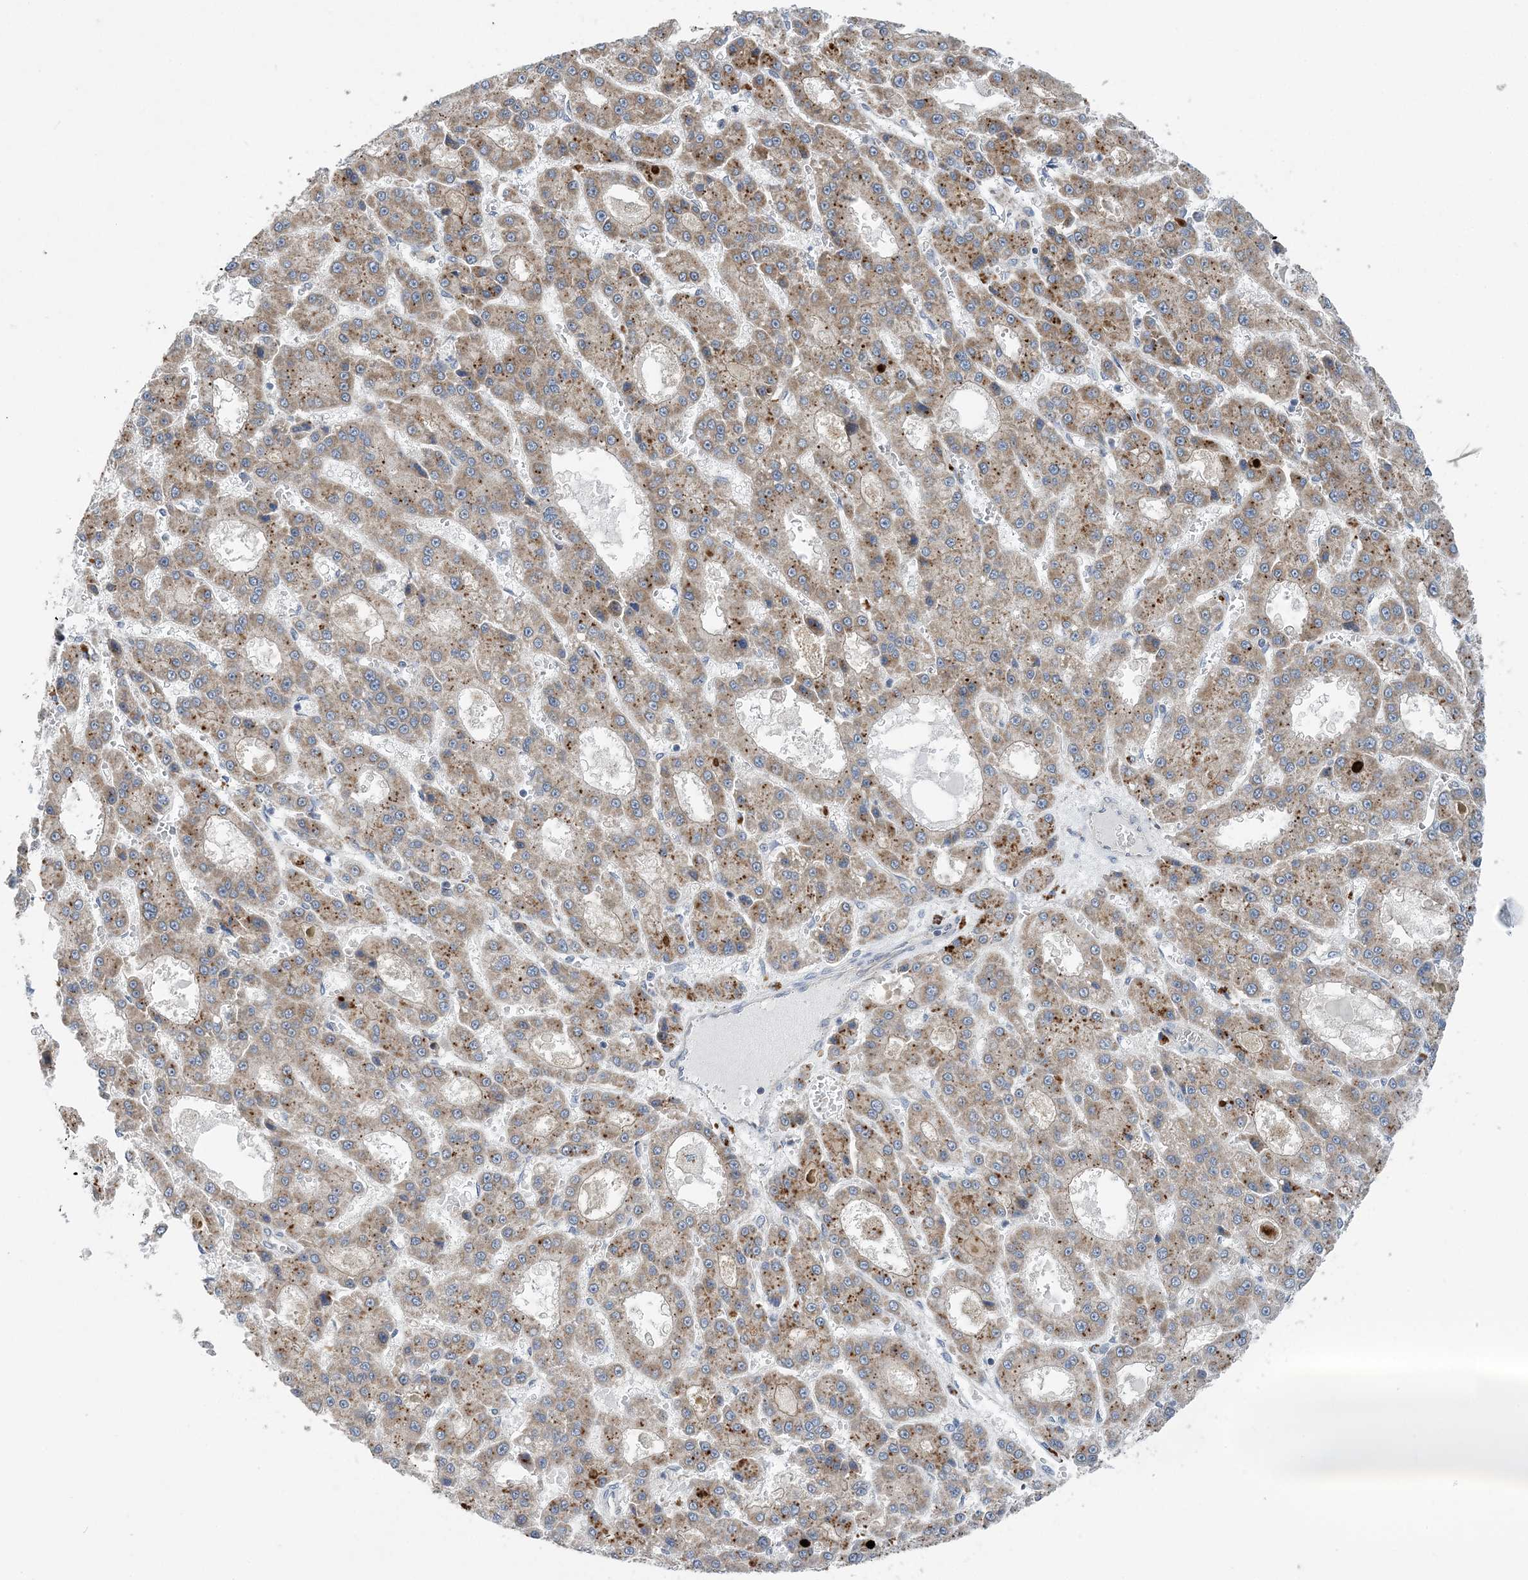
{"staining": {"intensity": "moderate", "quantity": ">75%", "location": "cytoplasmic/membranous"}, "tissue": "liver cancer", "cell_type": "Tumor cells", "image_type": "cancer", "snomed": [{"axis": "morphology", "description": "Carcinoma, Hepatocellular, NOS"}, {"axis": "topography", "description": "Liver"}], "caption": "Moderate cytoplasmic/membranous positivity for a protein is appreciated in about >75% of tumor cells of liver hepatocellular carcinoma using IHC.", "gene": "COPE", "patient": {"sex": "male", "age": 70}}